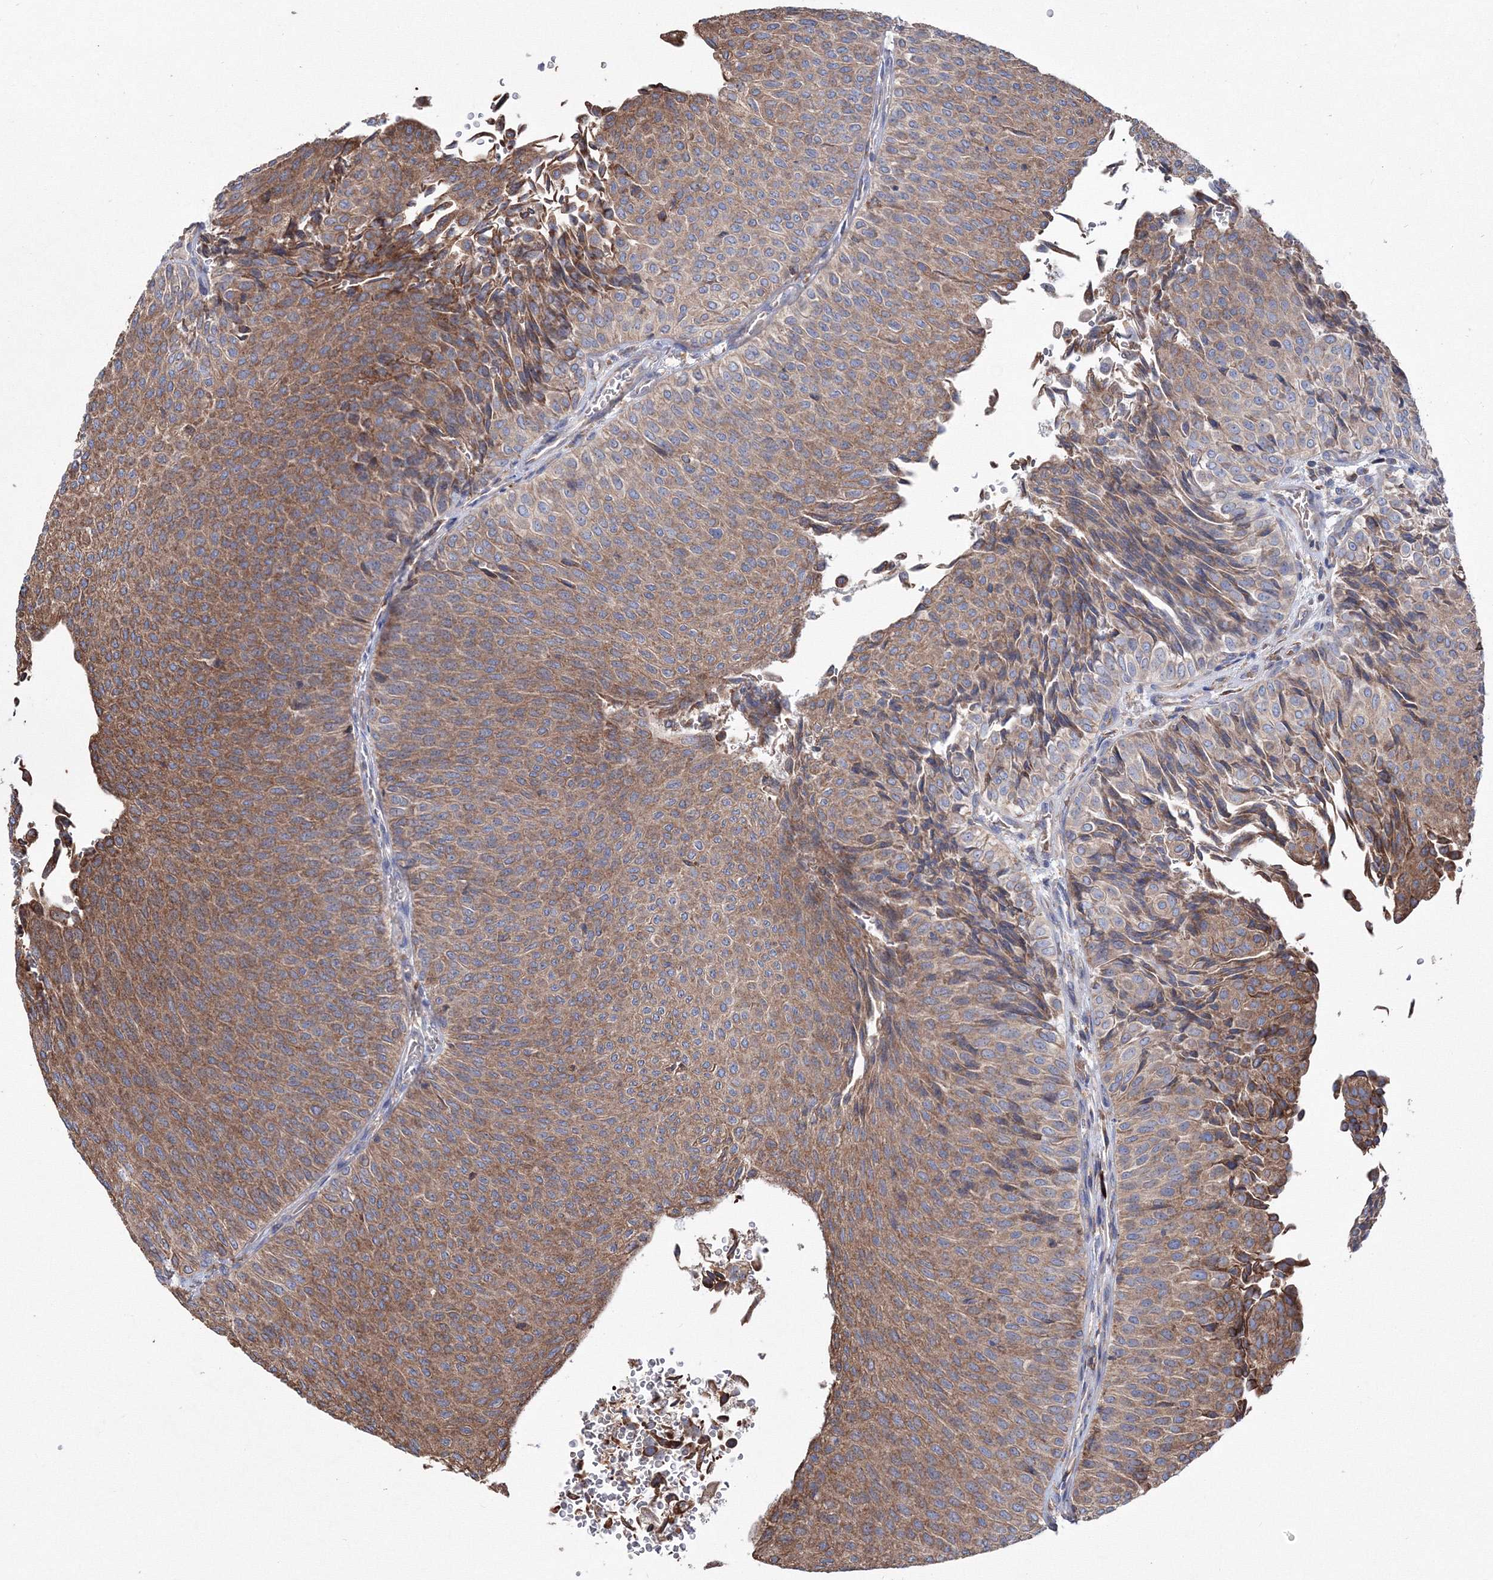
{"staining": {"intensity": "moderate", "quantity": ">75%", "location": "cytoplasmic/membranous"}, "tissue": "urothelial cancer", "cell_type": "Tumor cells", "image_type": "cancer", "snomed": [{"axis": "morphology", "description": "Urothelial carcinoma, Low grade"}, {"axis": "topography", "description": "Urinary bladder"}], "caption": "Protein analysis of urothelial cancer tissue exhibits moderate cytoplasmic/membranous staining in approximately >75% of tumor cells. (IHC, brightfield microscopy, high magnification).", "gene": "VPS8", "patient": {"sex": "male", "age": 78}}